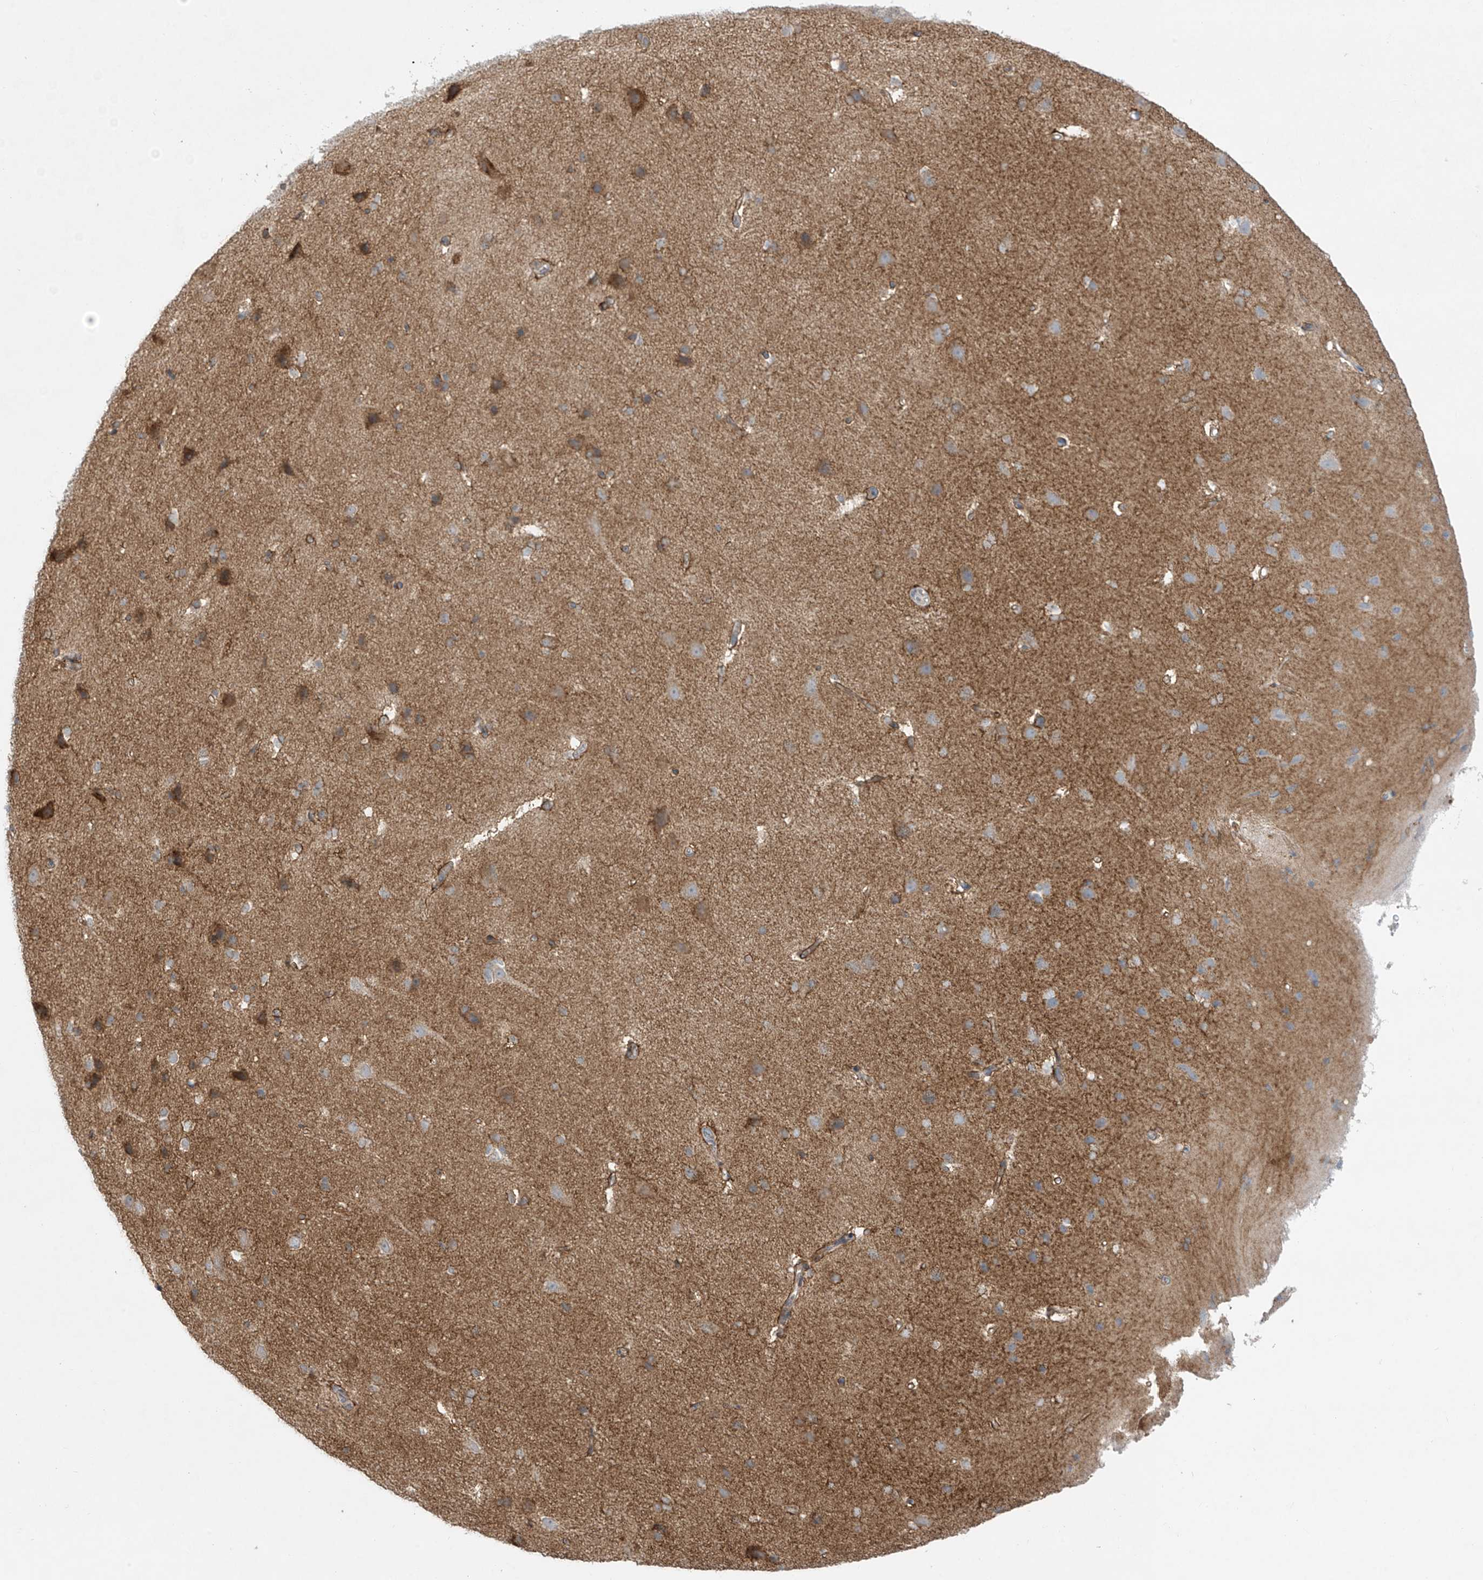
{"staining": {"intensity": "weak", "quantity": "25%-75%", "location": "cytoplasmic/membranous"}, "tissue": "cerebral cortex", "cell_type": "Endothelial cells", "image_type": "normal", "snomed": [{"axis": "morphology", "description": "Normal tissue, NOS"}, {"axis": "topography", "description": "Cerebral cortex"}], "caption": "High-power microscopy captured an IHC photomicrograph of normal cerebral cortex, revealing weak cytoplasmic/membranous expression in approximately 25%-75% of endothelial cells.", "gene": "PPAT", "patient": {"sex": "male", "age": 34}}